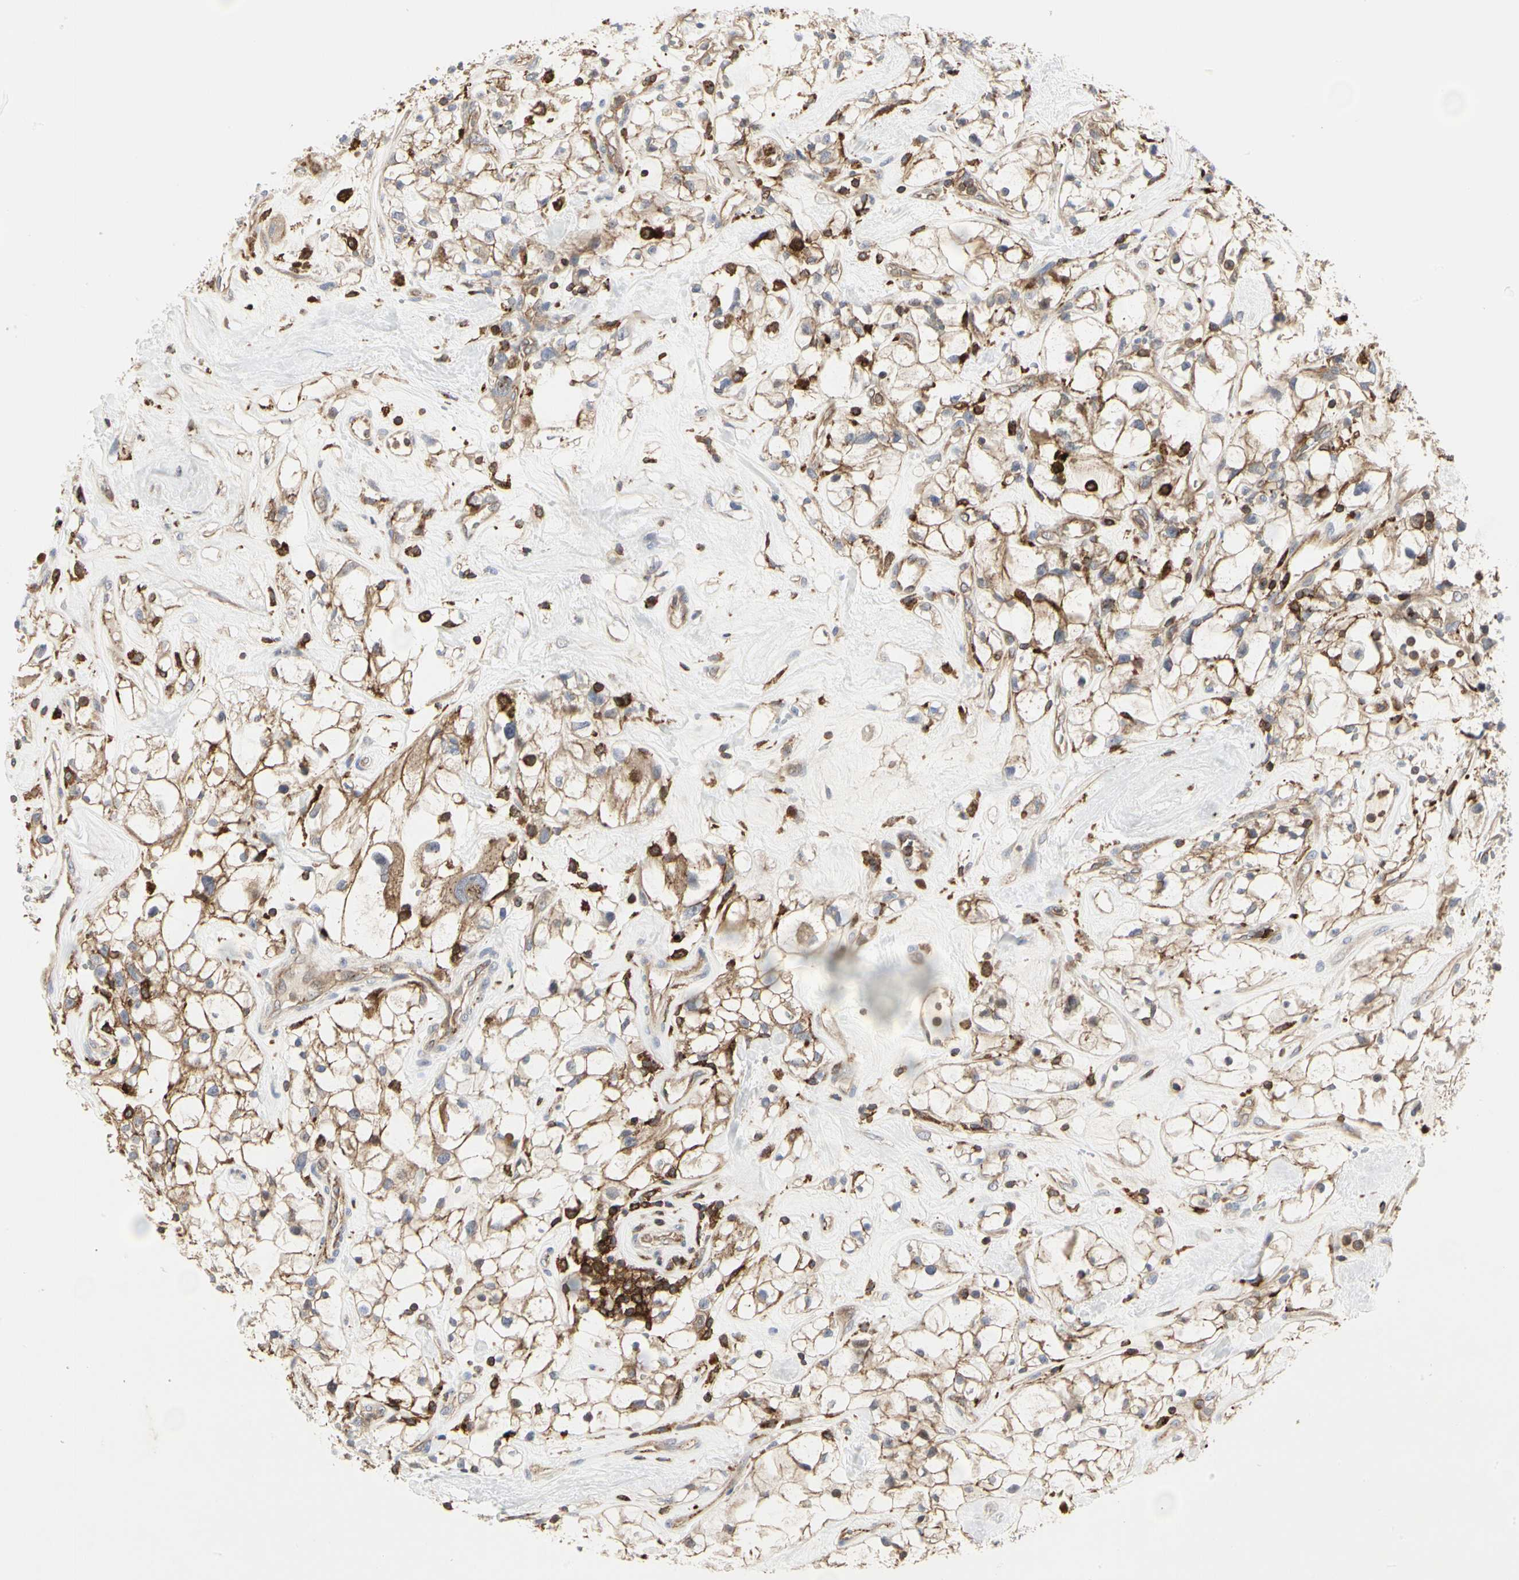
{"staining": {"intensity": "weak", "quantity": ">75%", "location": "cytoplasmic/membranous"}, "tissue": "renal cancer", "cell_type": "Tumor cells", "image_type": "cancer", "snomed": [{"axis": "morphology", "description": "Adenocarcinoma, NOS"}, {"axis": "topography", "description": "Kidney"}], "caption": "A brown stain shows weak cytoplasmic/membranous staining of a protein in human renal cancer tumor cells.", "gene": "NAPG", "patient": {"sex": "female", "age": 60}}